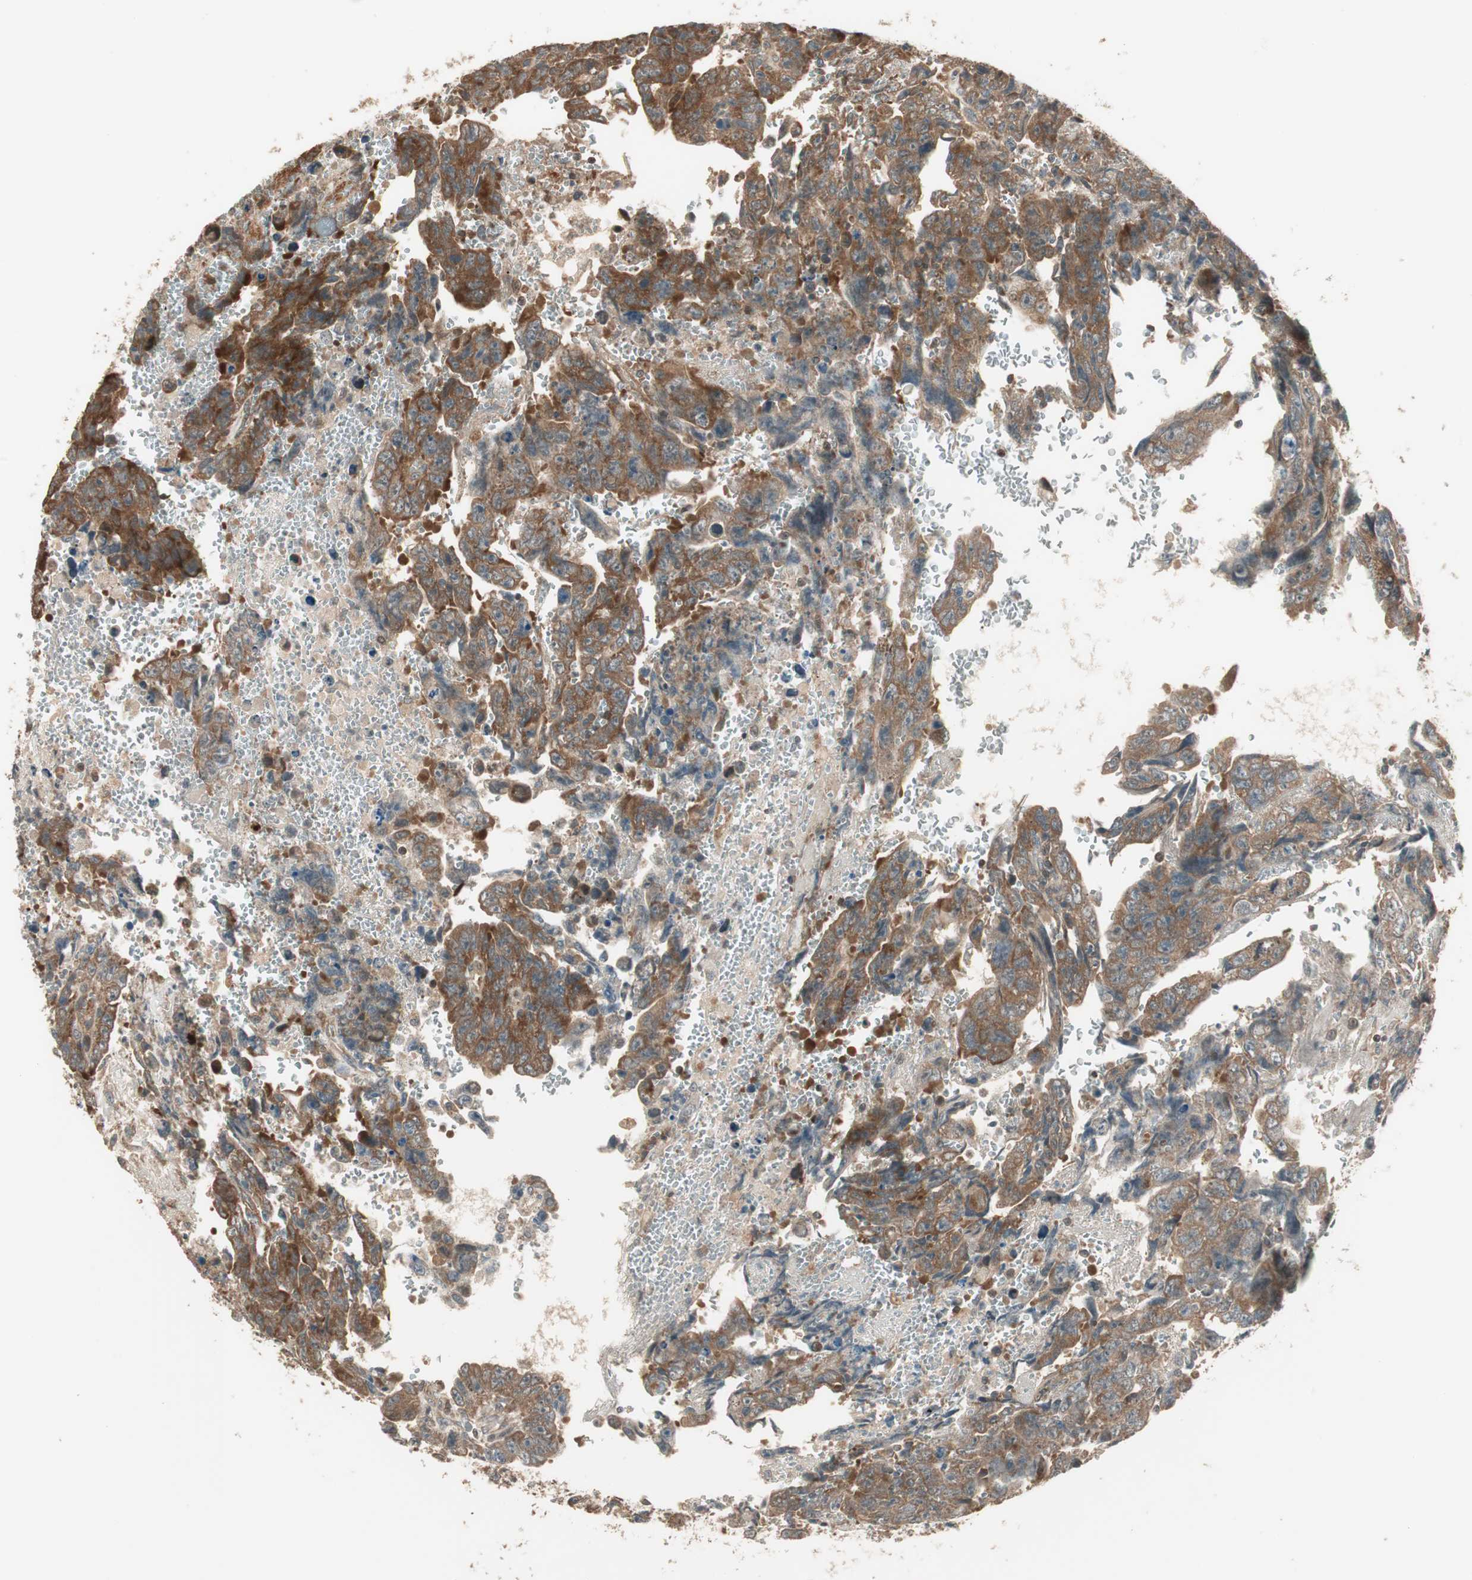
{"staining": {"intensity": "strong", "quantity": ">75%", "location": "cytoplasmic/membranous"}, "tissue": "testis cancer", "cell_type": "Tumor cells", "image_type": "cancer", "snomed": [{"axis": "morphology", "description": "Carcinoma, Embryonal, NOS"}, {"axis": "topography", "description": "Testis"}], "caption": "A brown stain shows strong cytoplasmic/membranous staining of a protein in human testis embryonal carcinoma tumor cells.", "gene": "CNOT4", "patient": {"sex": "male", "age": 28}}